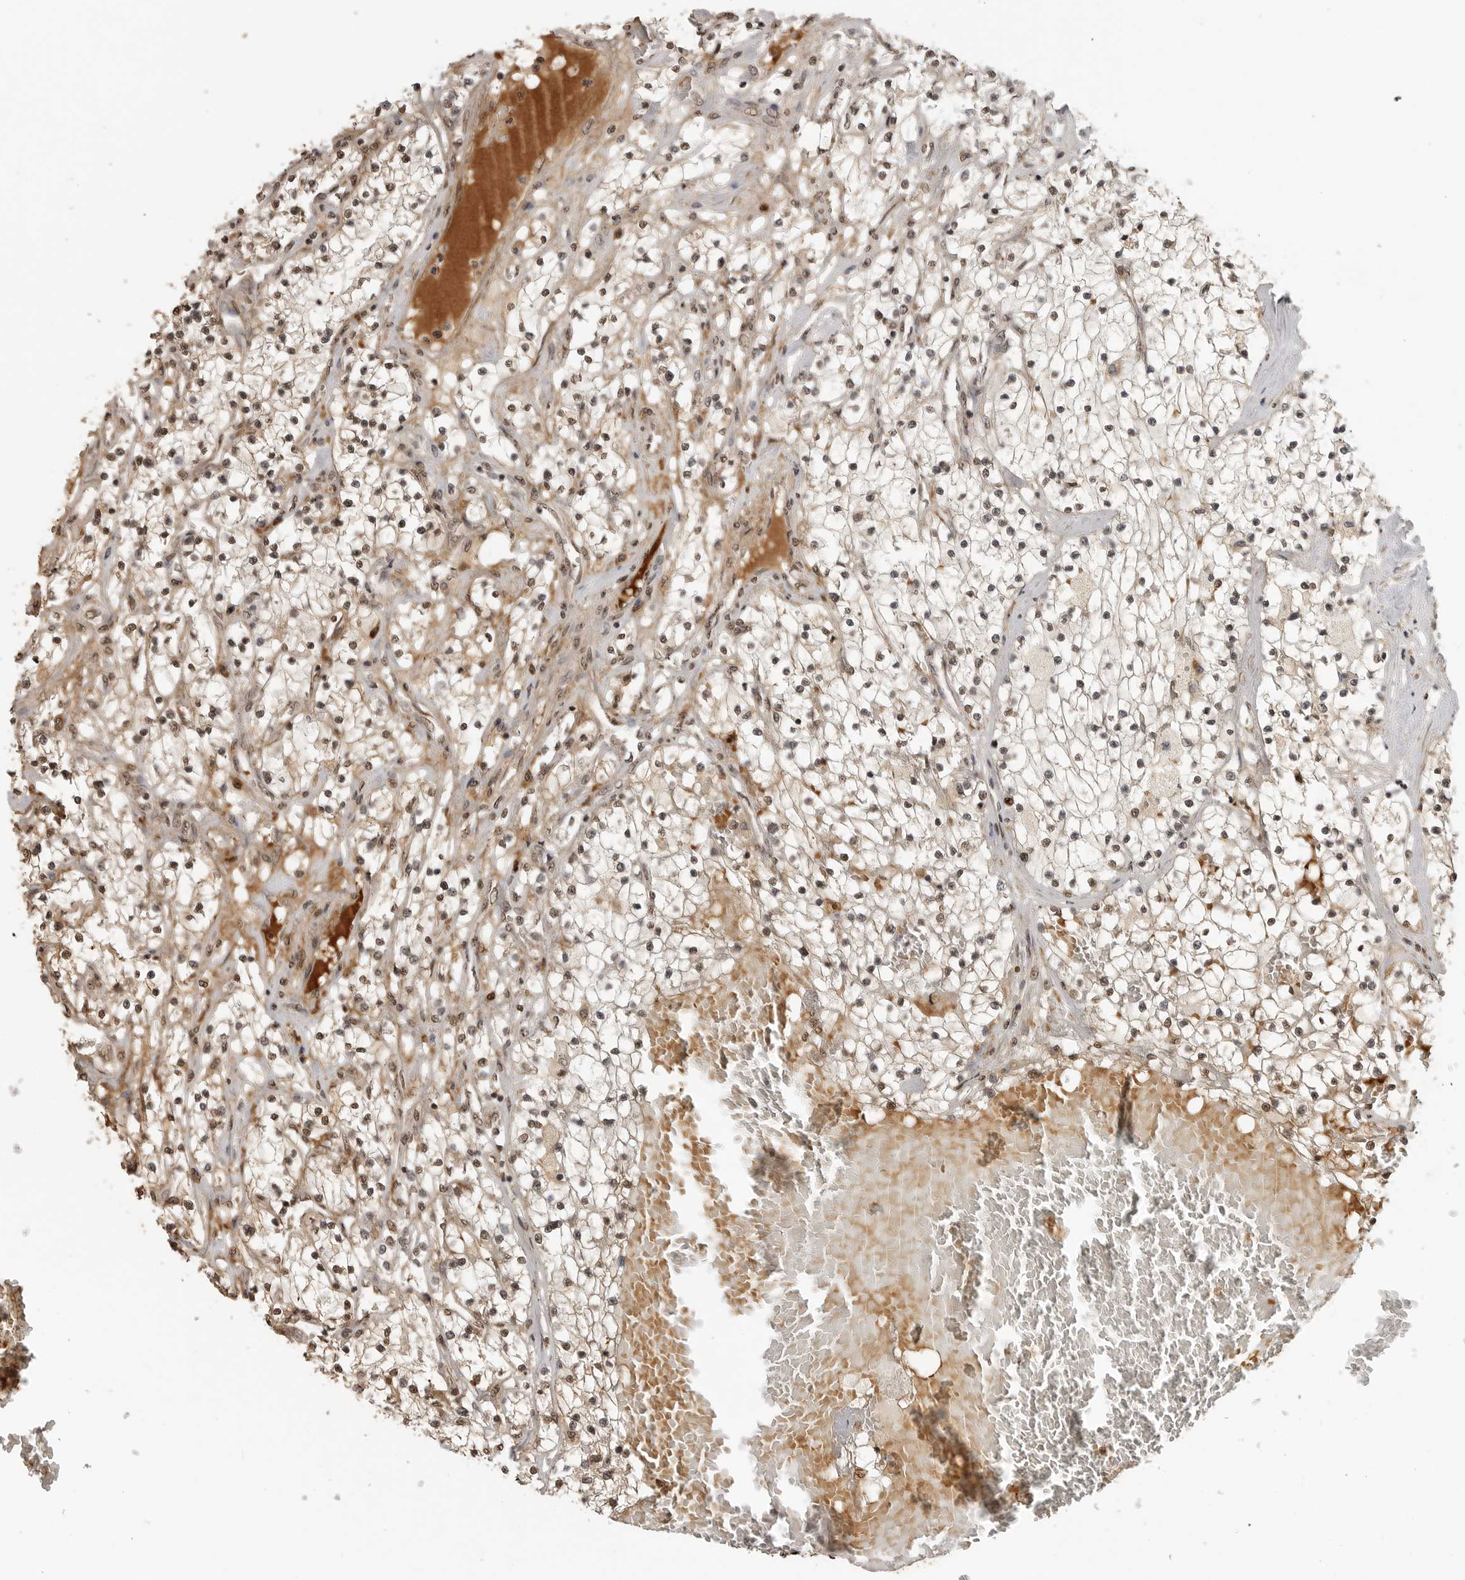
{"staining": {"intensity": "moderate", "quantity": ">75%", "location": "nuclear"}, "tissue": "renal cancer", "cell_type": "Tumor cells", "image_type": "cancer", "snomed": [{"axis": "morphology", "description": "Normal tissue, NOS"}, {"axis": "morphology", "description": "Adenocarcinoma, NOS"}, {"axis": "topography", "description": "Kidney"}], "caption": "Tumor cells display medium levels of moderate nuclear positivity in approximately >75% of cells in renal cancer (adenocarcinoma).", "gene": "CLOCK", "patient": {"sex": "male", "age": 68}}